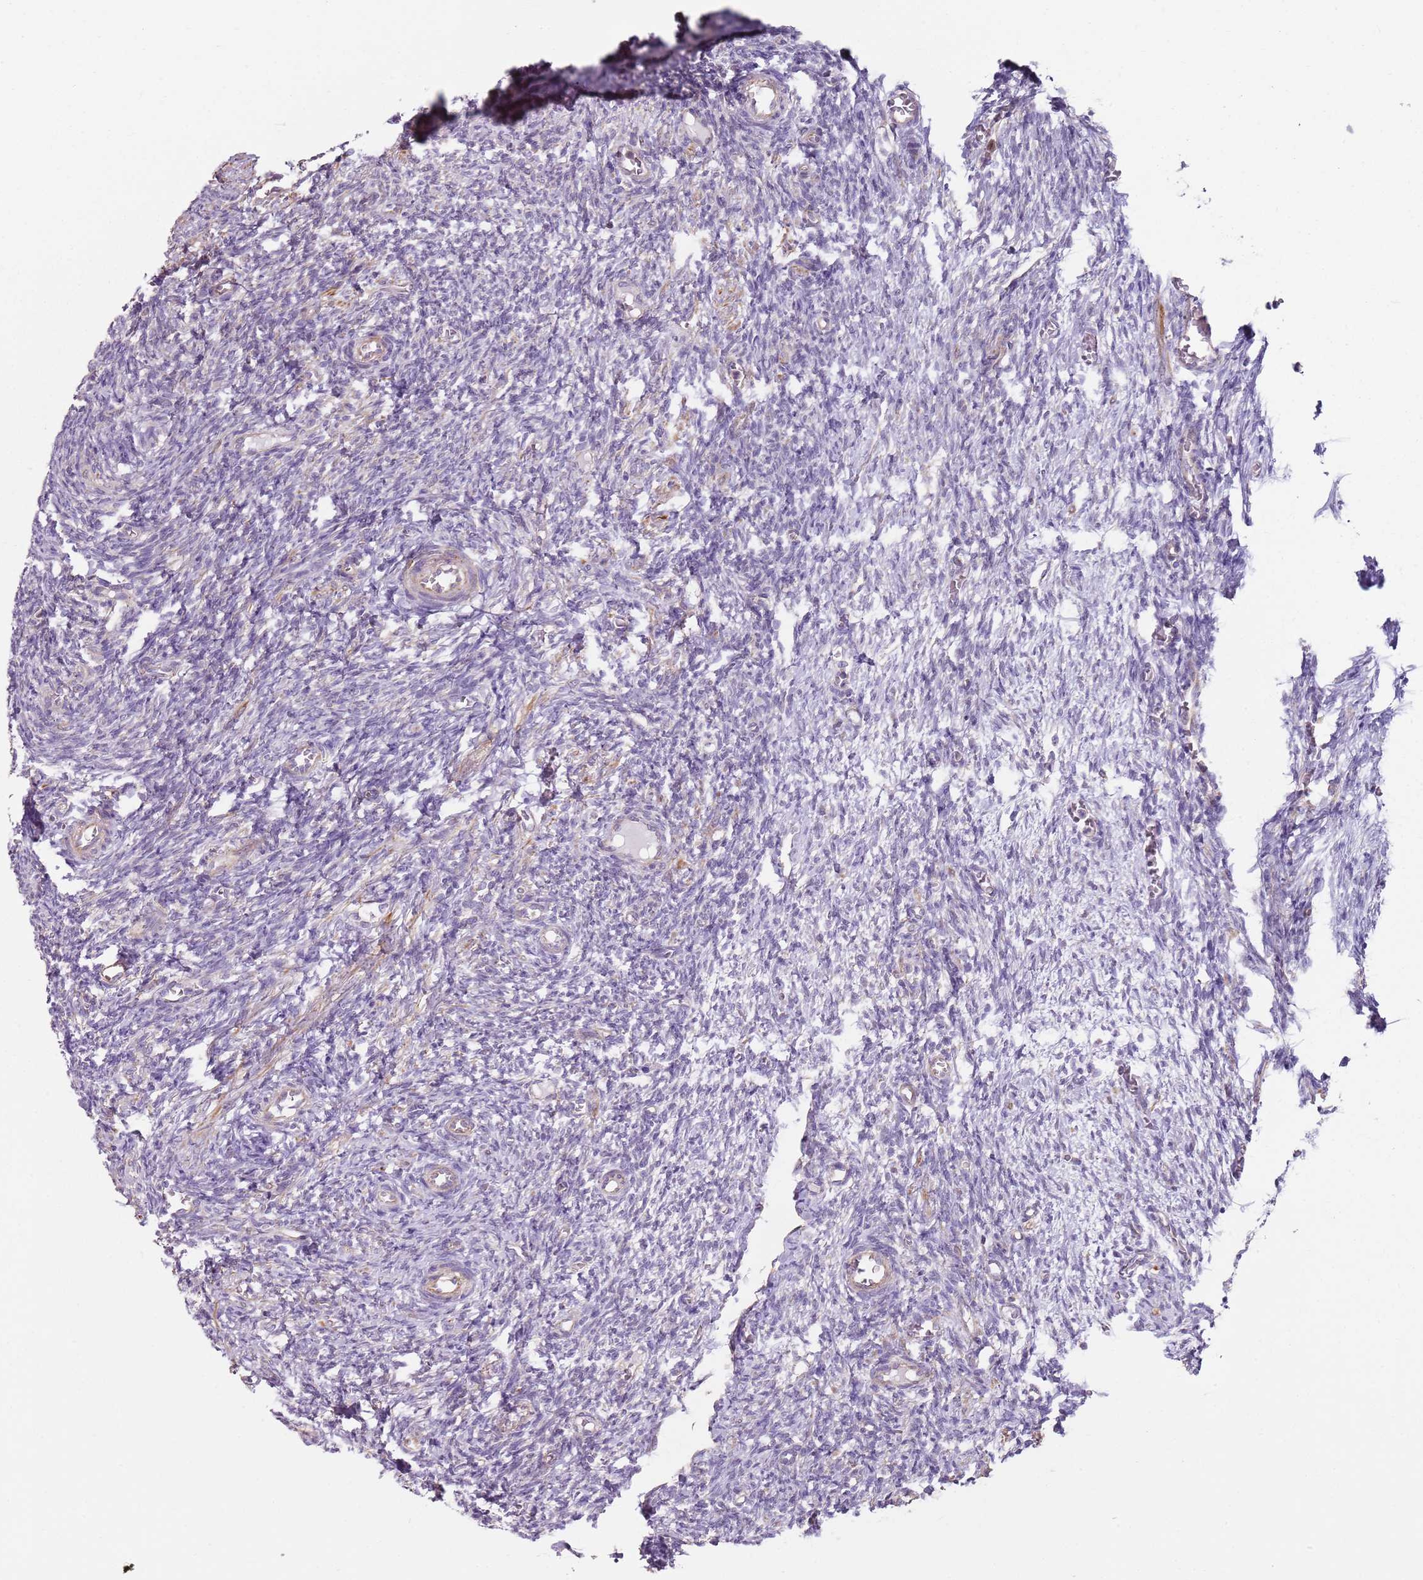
{"staining": {"intensity": "negative", "quantity": "none", "location": "none"}, "tissue": "ovary", "cell_type": "Ovarian stroma cells", "image_type": "normal", "snomed": [{"axis": "morphology", "description": "Normal tissue, NOS"}, {"axis": "topography", "description": "Ovary"}], "caption": "Immunohistochemistry (IHC) histopathology image of benign ovary stained for a protein (brown), which reveals no positivity in ovarian stroma cells. The staining was performed using DAB to visualize the protein expression in brown, while the nuclei were stained in blue with hematoxylin (Magnification: 20x).", "gene": "GAS8", "patient": {"sex": "female", "age": 27}}